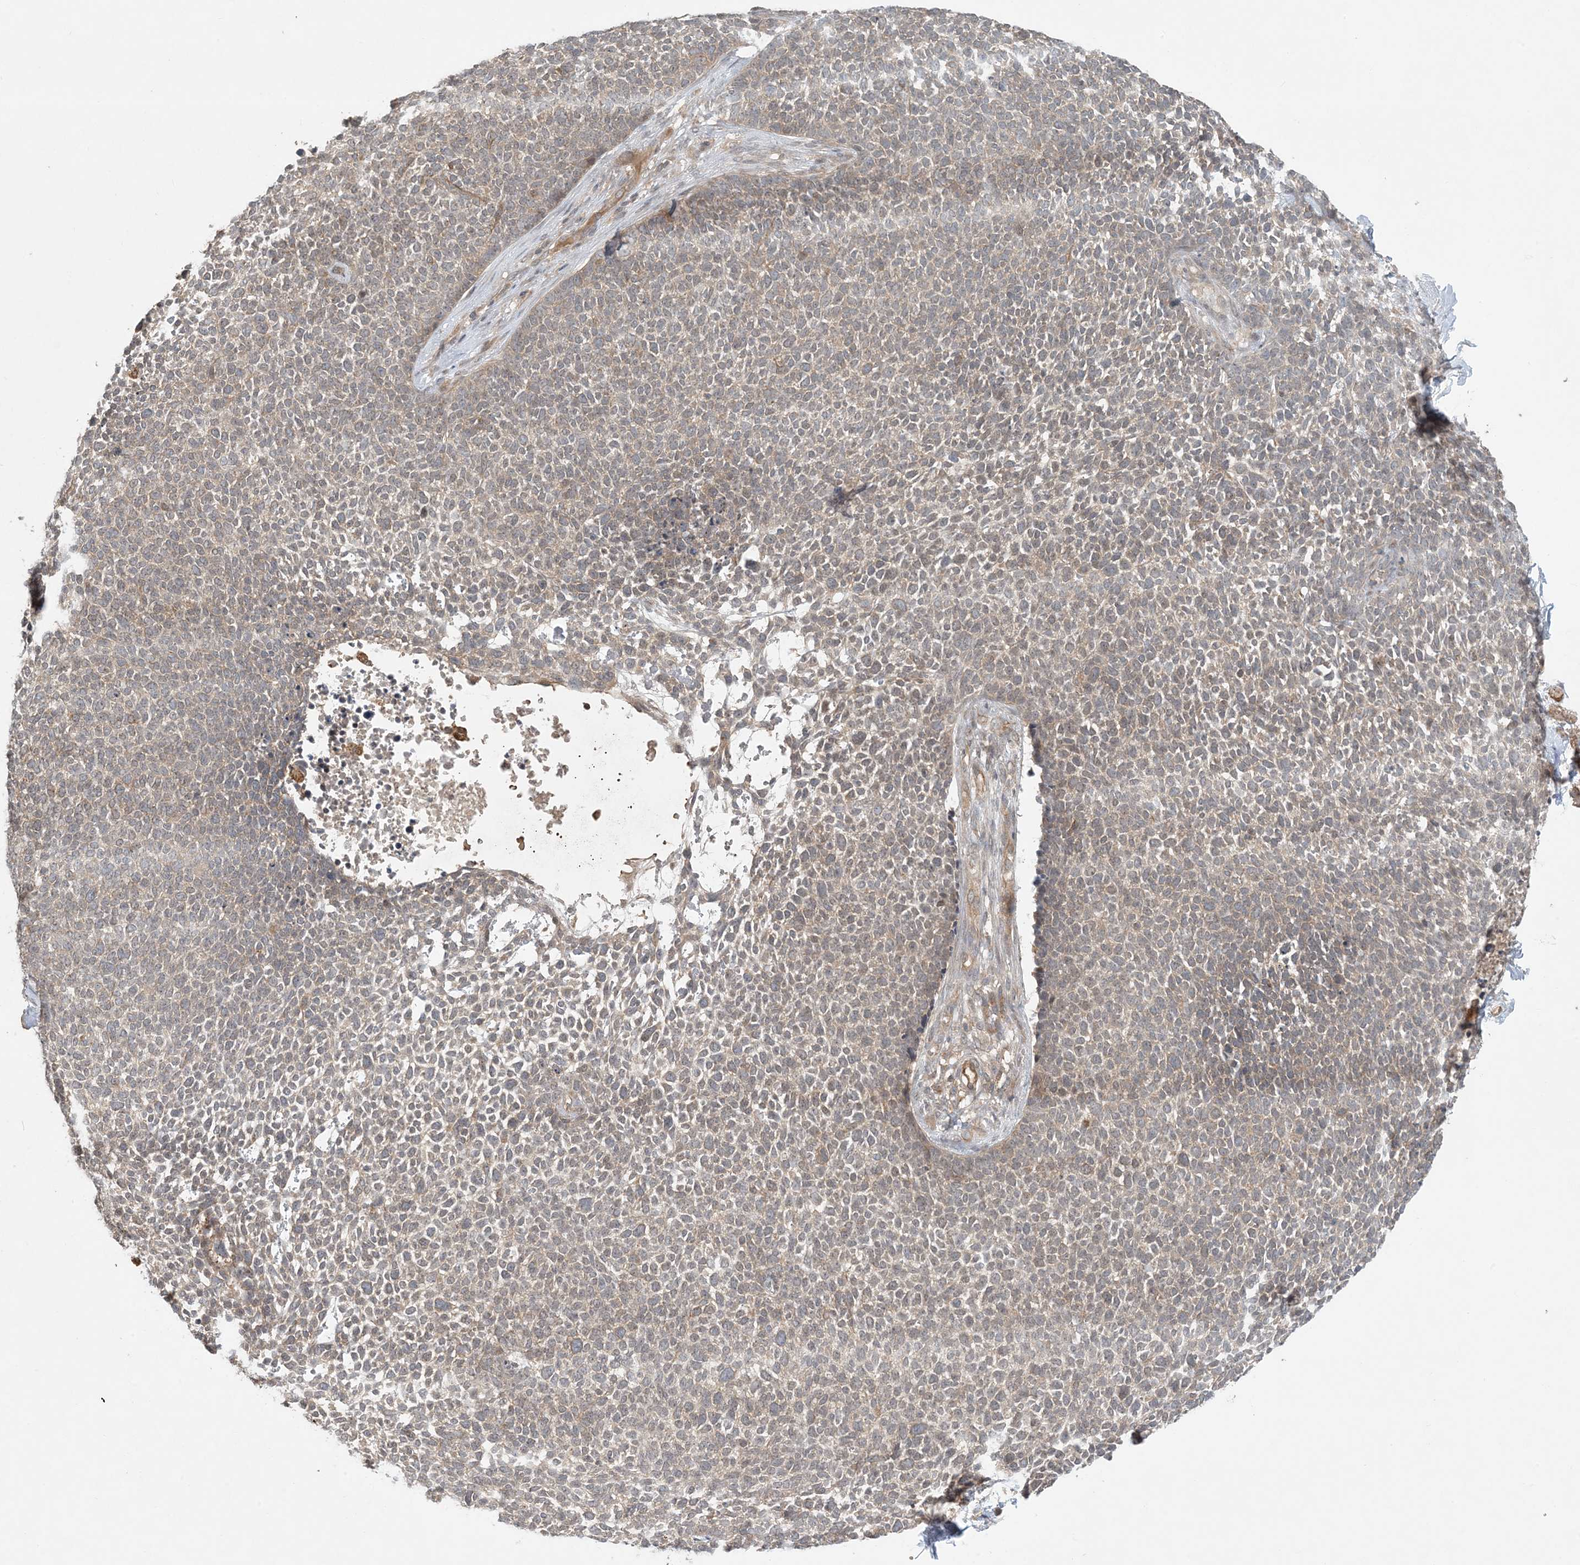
{"staining": {"intensity": "weak", "quantity": "25%-75%", "location": "cytoplasmic/membranous"}, "tissue": "skin cancer", "cell_type": "Tumor cells", "image_type": "cancer", "snomed": [{"axis": "morphology", "description": "Basal cell carcinoma"}, {"axis": "topography", "description": "Skin"}], "caption": "High-magnification brightfield microscopy of skin basal cell carcinoma stained with DAB (3,3'-diaminobenzidine) (brown) and counterstained with hematoxylin (blue). tumor cells exhibit weak cytoplasmic/membranous positivity is identified in about25%-75% of cells.", "gene": "OBI1", "patient": {"sex": "female", "age": 84}}